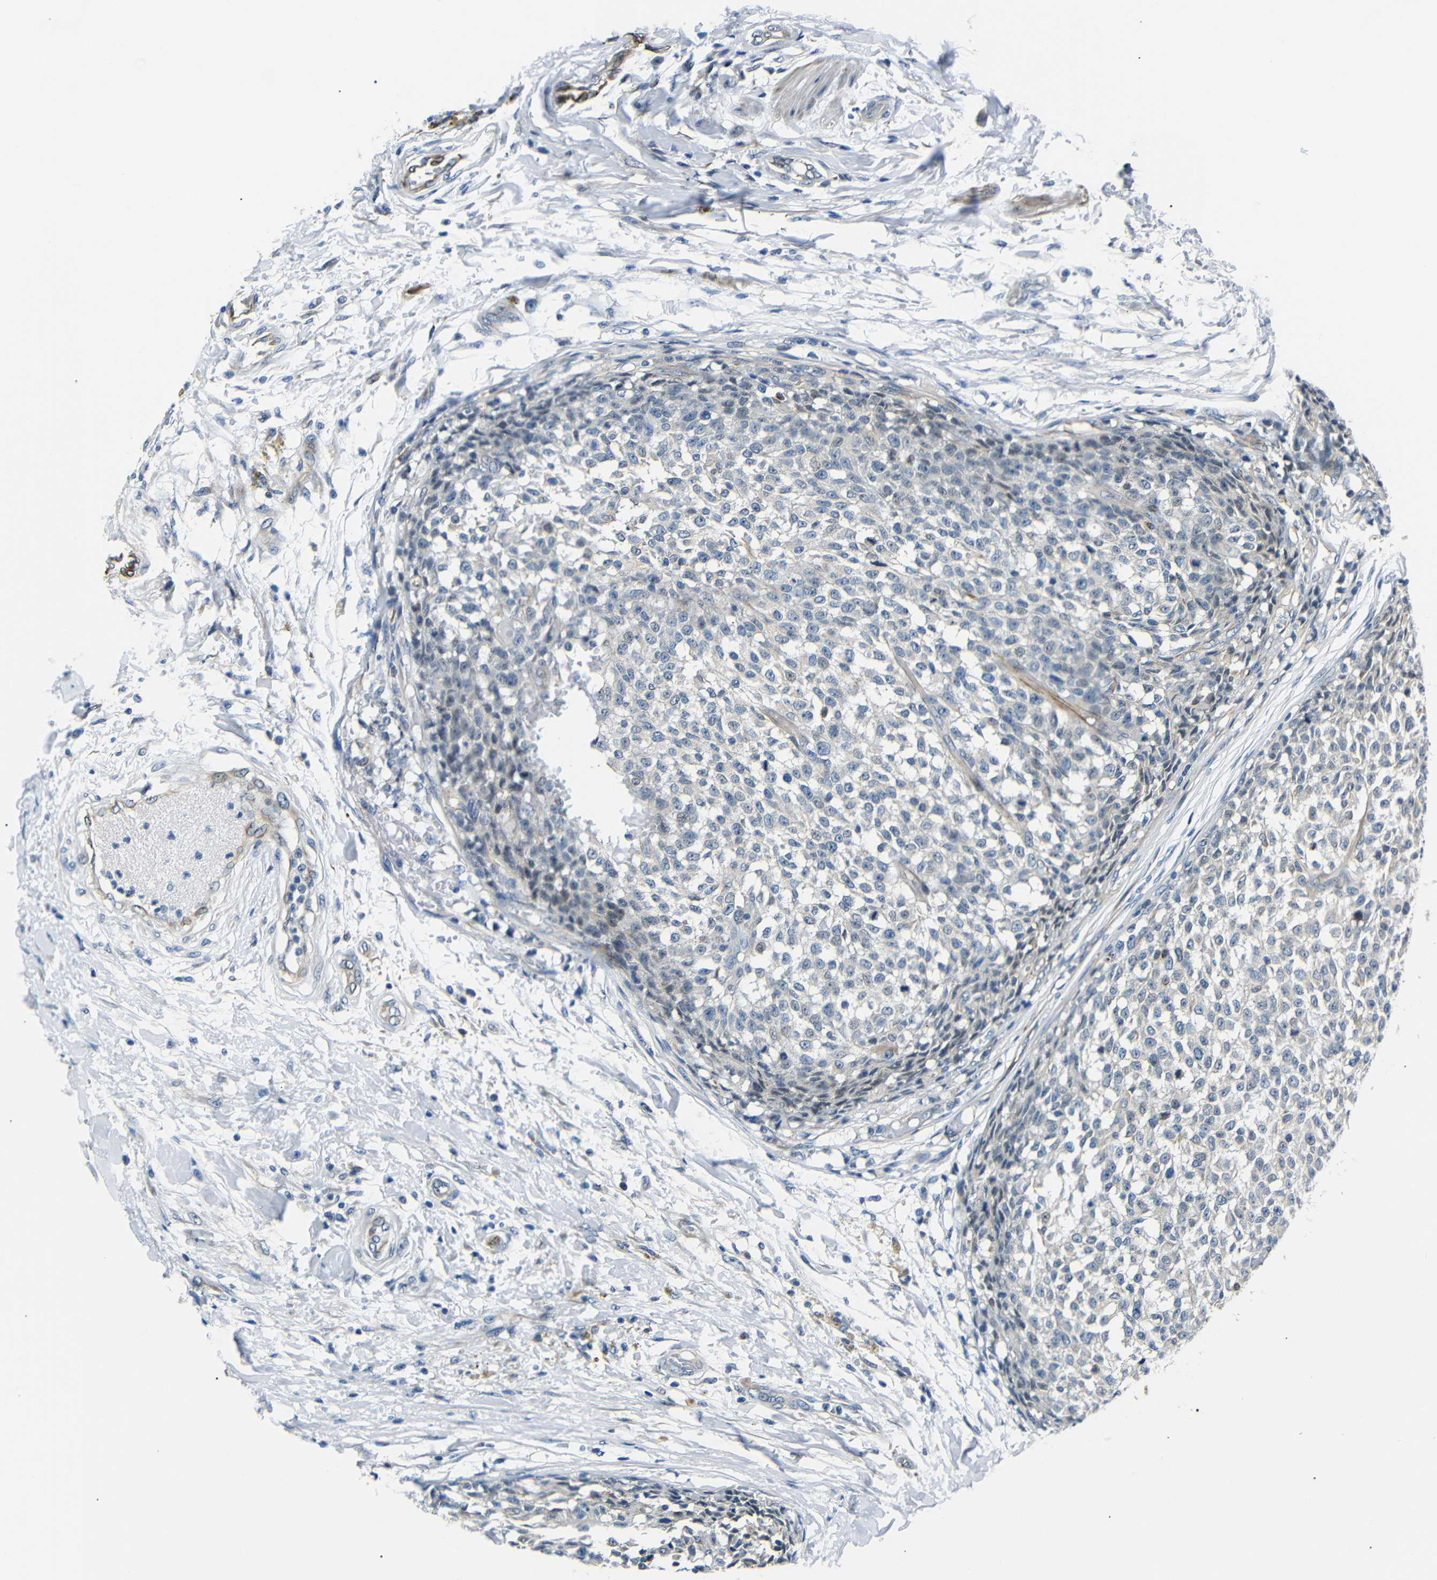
{"staining": {"intensity": "negative", "quantity": "none", "location": "none"}, "tissue": "testis cancer", "cell_type": "Tumor cells", "image_type": "cancer", "snomed": [{"axis": "morphology", "description": "Seminoma, NOS"}, {"axis": "topography", "description": "Testis"}], "caption": "This is an IHC histopathology image of human seminoma (testis). There is no positivity in tumor cells.", "gene": "TAFA1", "patient": {"sex": "male", "age": 59}}